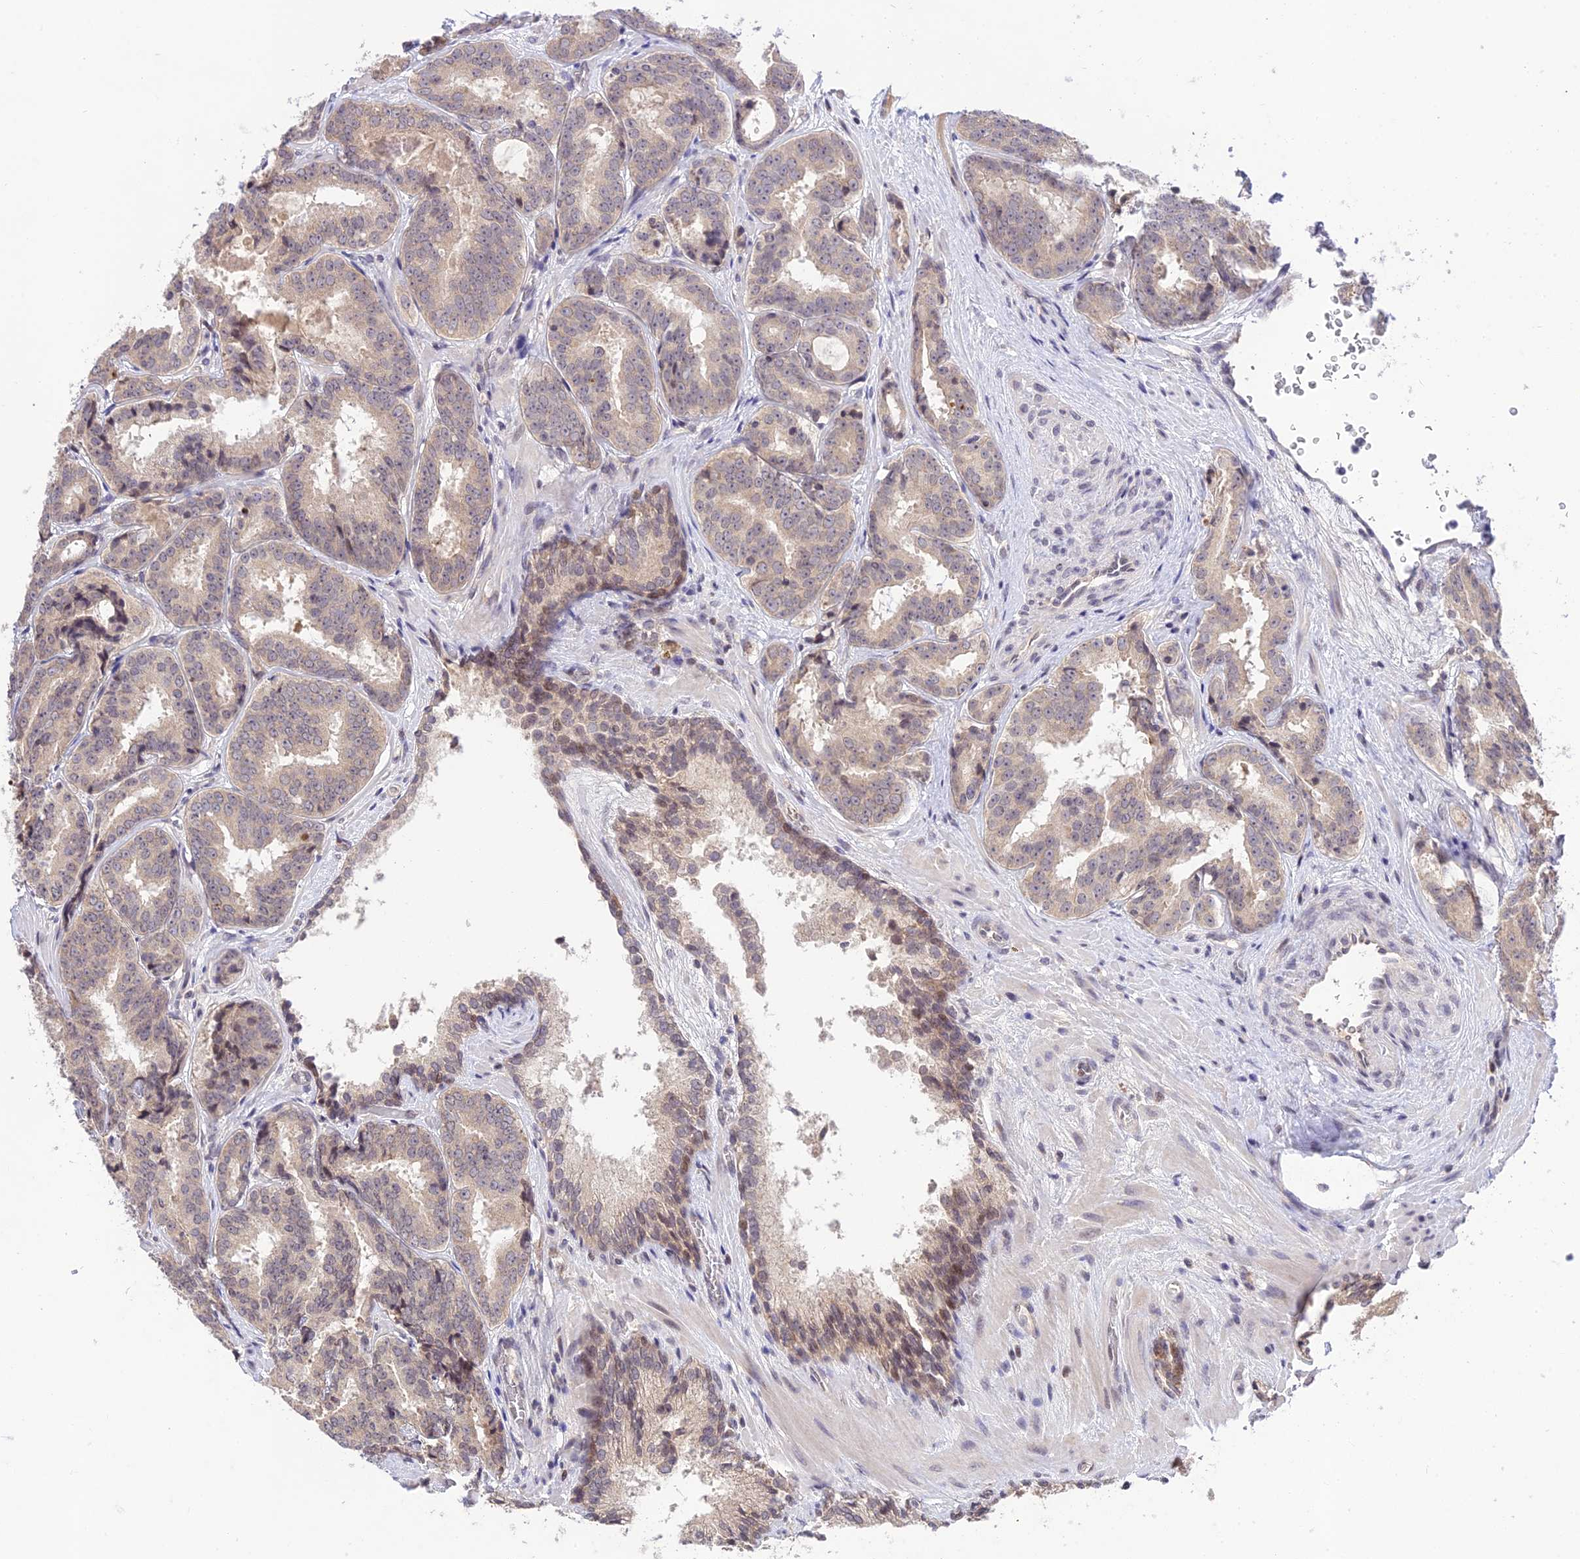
{"staining": {"intensity": "weak", "quantity": "25%-75%", "location": "cytoplasmic/membranous"}, "tissue": "prostate cancer", "cell_type": "Tumor cells", "image_type": "cancer", "snomed": [{"axis": "morphology", "description": "Adenocarcinoma, High grade"}, {"axis": "topography", "description": "Prostate"}], "caption": "Immunohistochemistry (IHC) micrograph of neoplastic tissue: human prostate cancer stained using immunohistochemistry (IHC) displays low levels of weak protein expression localized specifically in the cytoplasmic/membranous of tumor cells, appearing as a cytoplasmic/membranous brown color.", "gene": "TEKT1", "patient": {"sex": "male", "age": 57}}